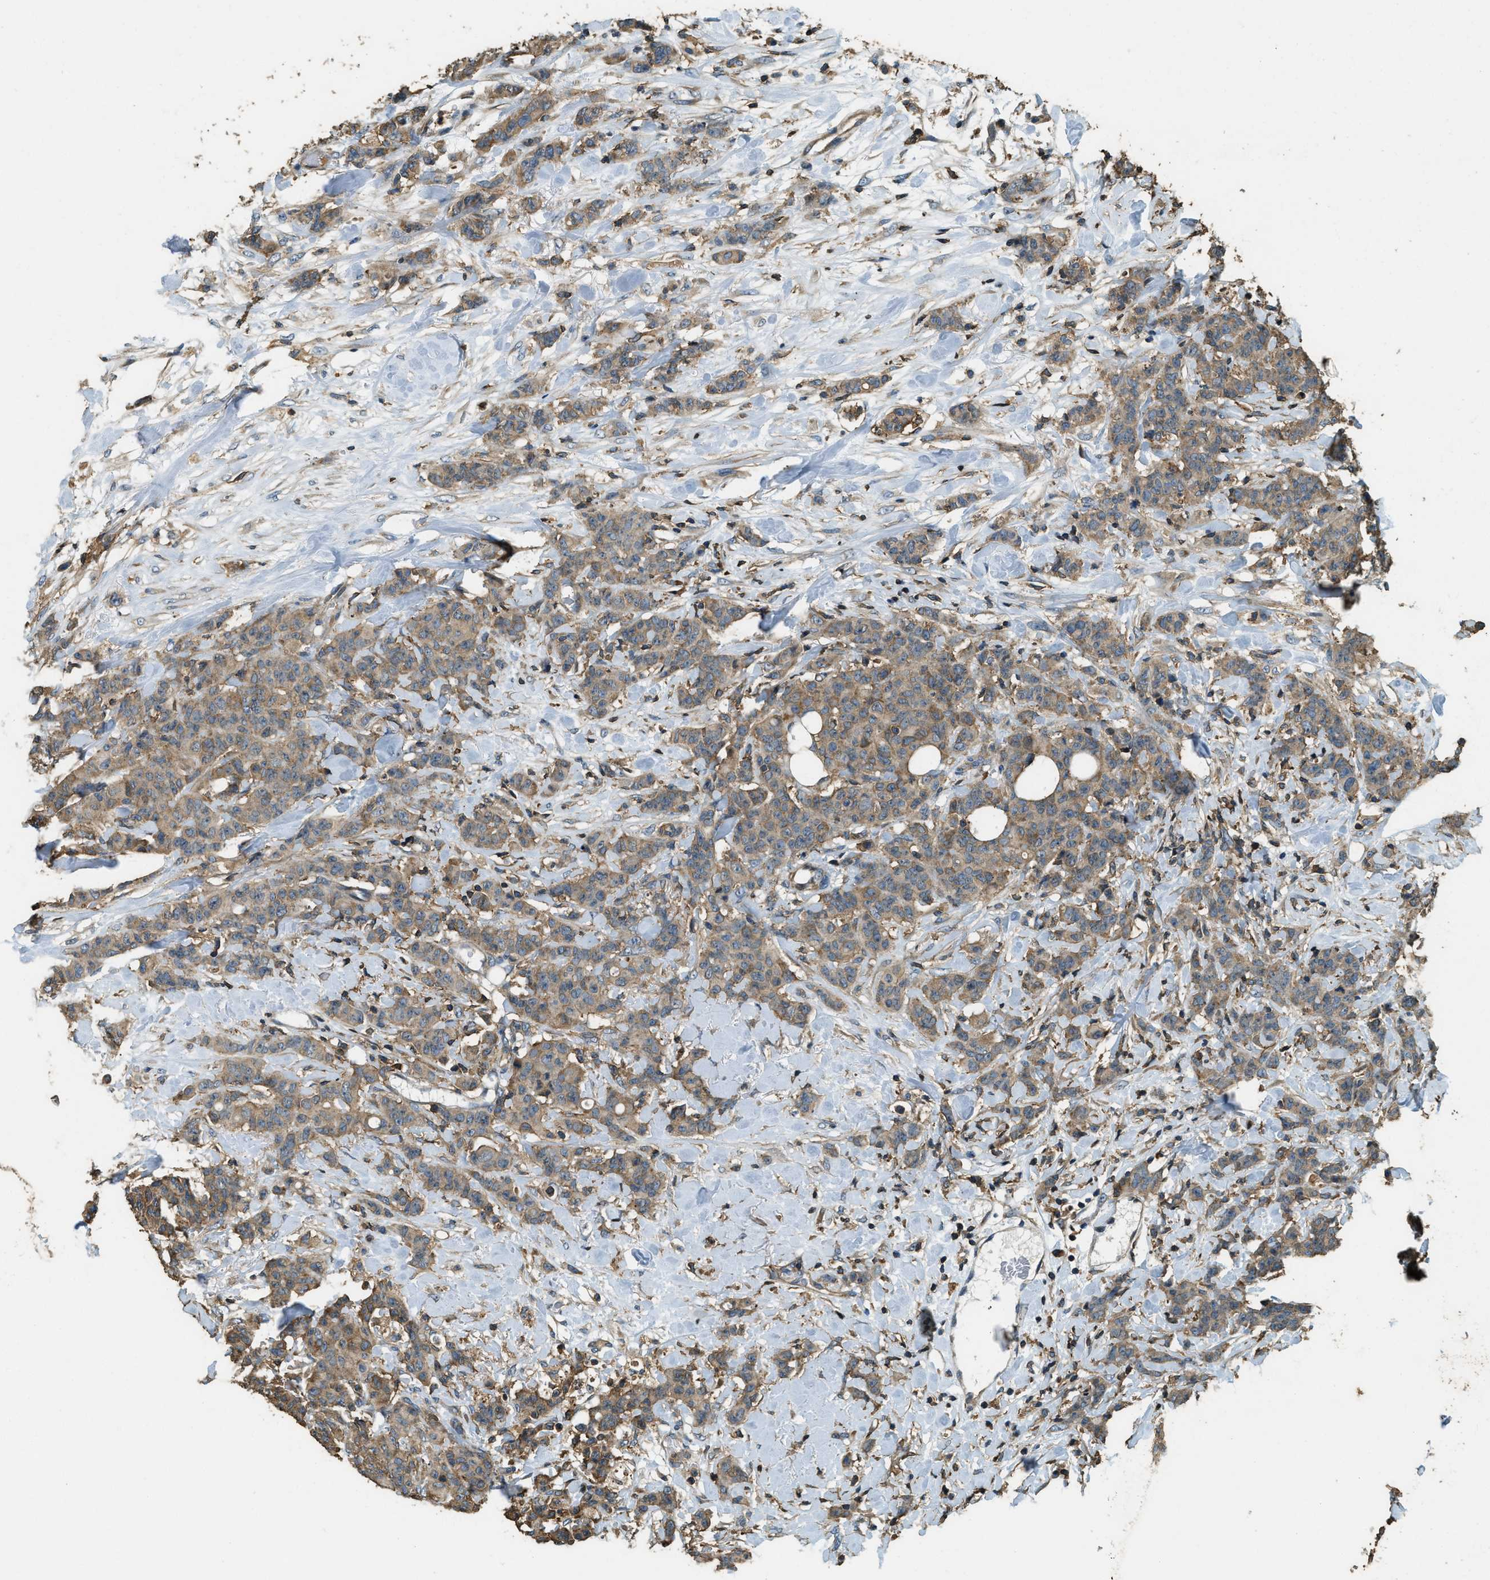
{"staining": {"intensity": "moderate", "quantity": ">75%", "location": "cytoplasmic/membranous"}, "tissue": "breast cancer", "cell_type": "Tumor cells", "image_type": "cancer", "snomed": [{"axis": "morphology", "description": "Normal tissue, NOS"}, {"axis": "morphology", "description": "Duct carcinoma"}, {"axis": "topography", "description": "Breast"}], "caption": "Protein expression analysis of human breast intraductal carcinoma reveals moderate cytoplasmic/membranous expression in approximately >75% of tumor cells. (Brightfield microscopy of DAB IHC at high magnification).", "gene": "ERGIC1", "patient": {"sex": "female", "age": 40}}